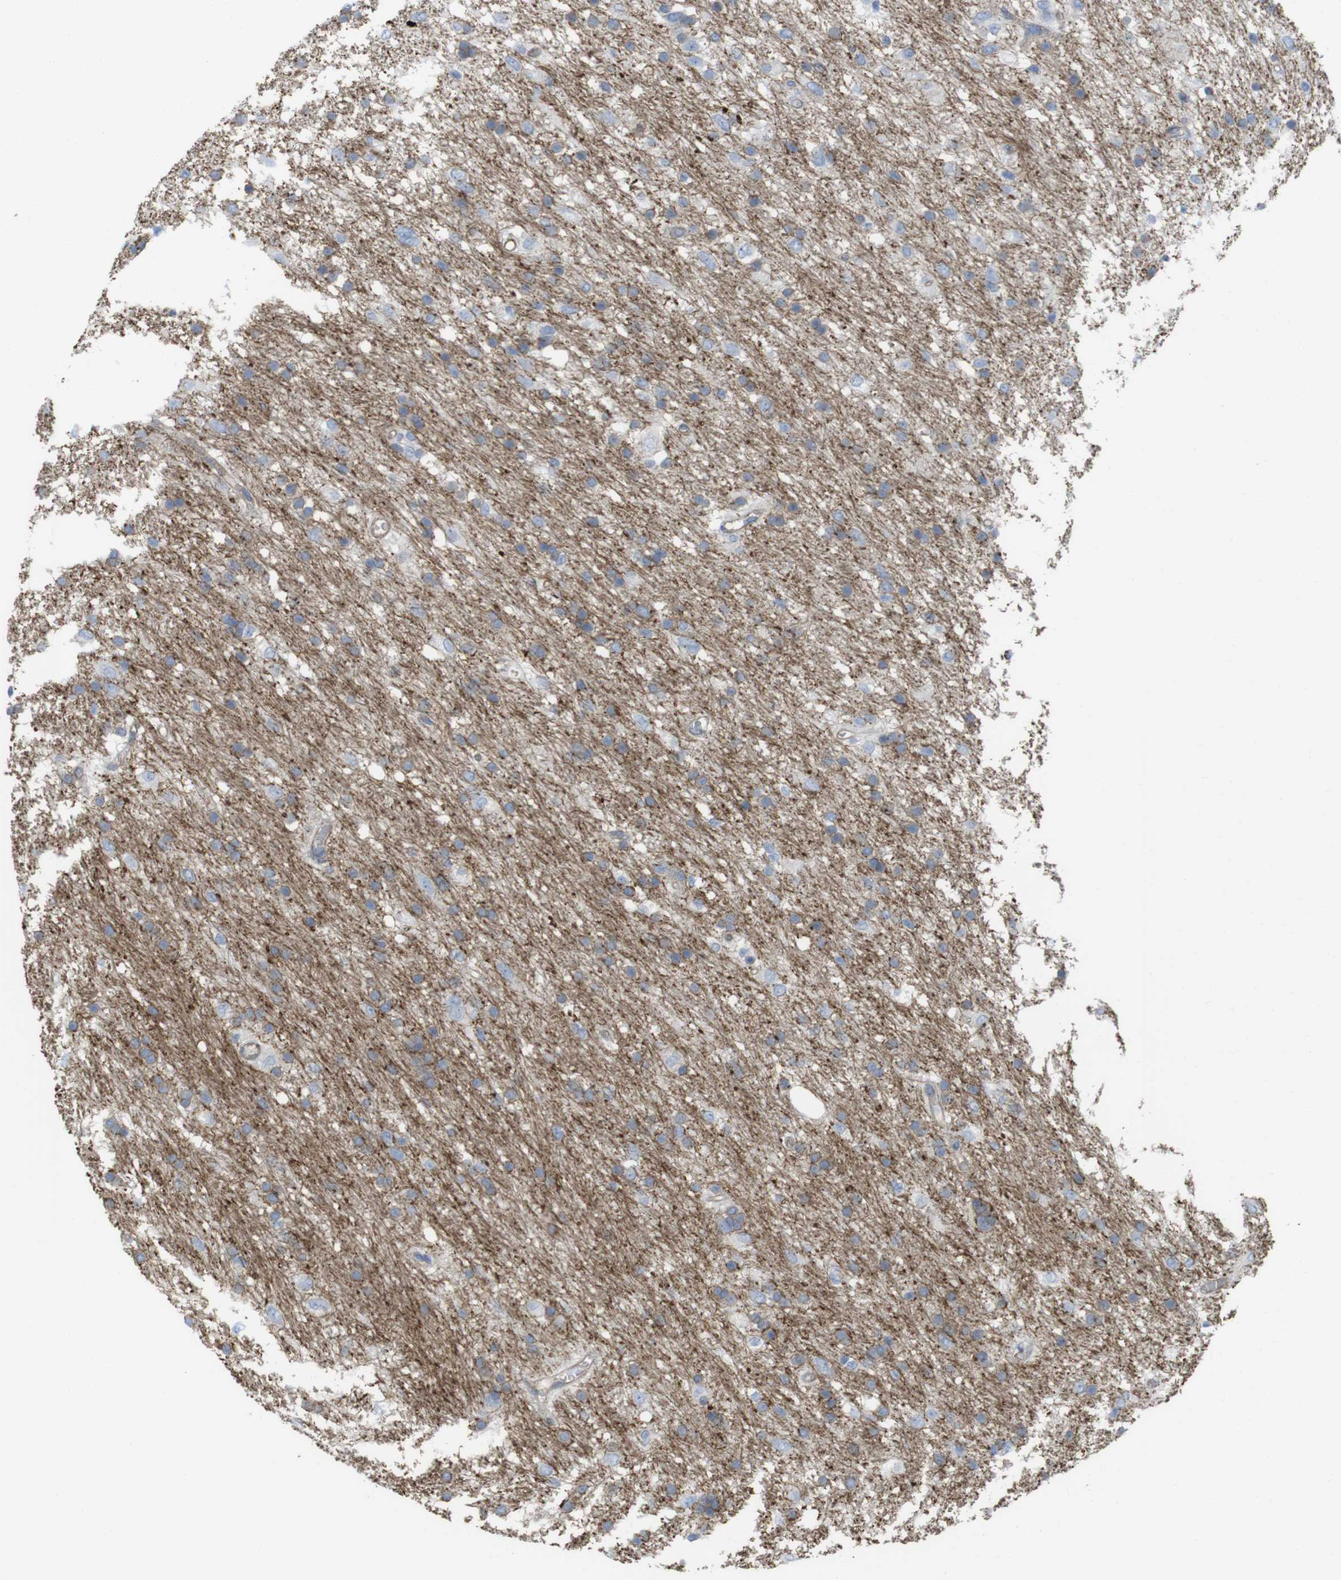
{"staining": {"intensity": "moderate", "quantity": "<25%", "location": "cytoplasmic/membranous"}, "tissue": "glioma", "cell_type": "Tumor cells", "image_type": "cancer", "snomed": [{"axis": "morphology", "description": "Glioma, malignant, Low grade"}, {"axis": "topography", "description": "Brain"}], "caption": "There is low levels of moderate cytoplasmic/membranous expression in tumor cells of glioma, as demonstrated by immunohistochemical staining (brown color).", "gene": "PREX2", "patient": {"sex": "male", "age": 77}}